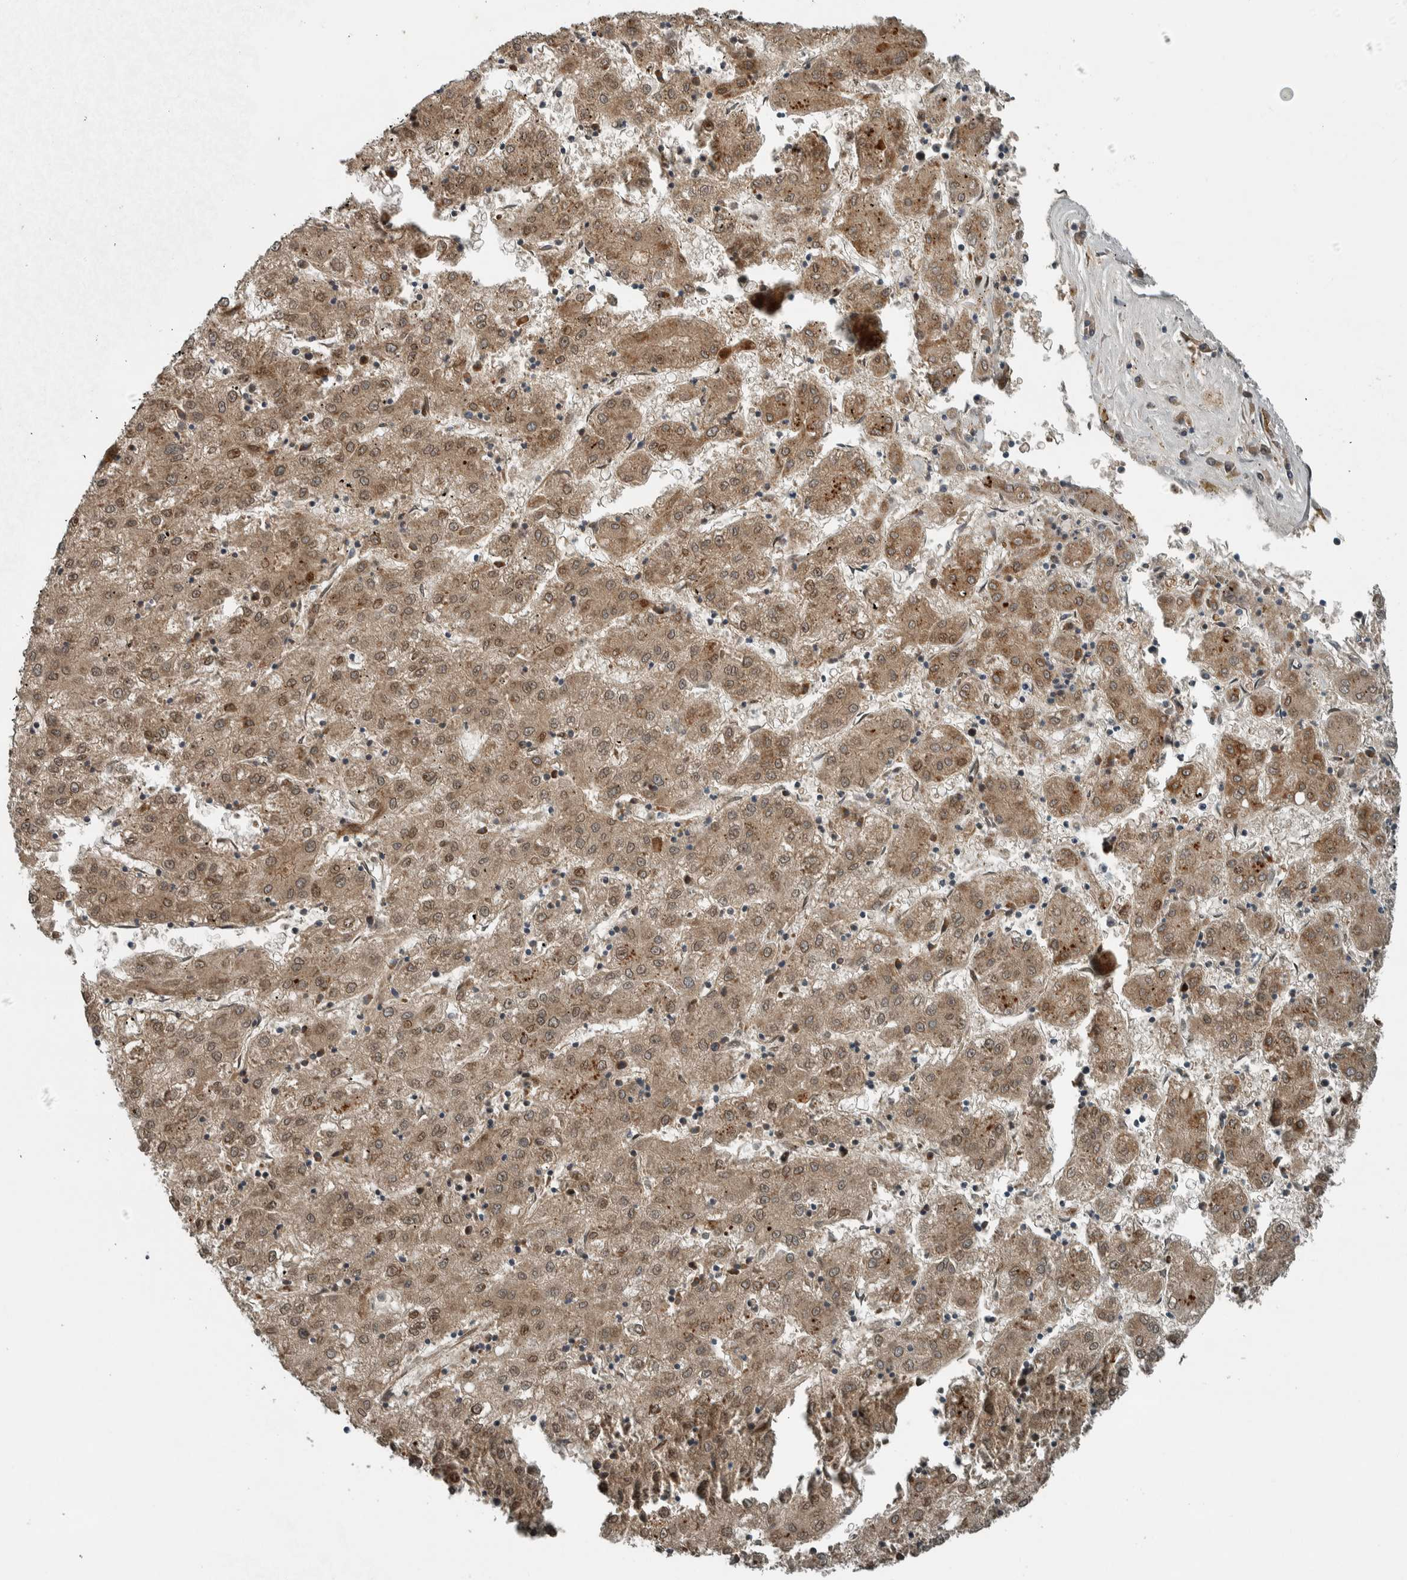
{"staining": {"intensity": "weak", "quantity": ">75%", "location": "cytoplasmic/membranous"}, "tissue": "liver cancer", "cell_type": "Tumor cells", "image_type": "cancer", "snomed": [{"axis": "morphology", "description": "Carcinoma, Hepatocellular, NOS"}, {"axis": "topography", "description": "Liver"}], "caption": "DAB (3,3'-diaminobenzidine) immunohistochemical staining of hepatocellular carcinoma (liver) displays weak cytoplasmic/membranous protein positivity in about >75% of tumor cells.", "gene": "XPO5", "patient": {"sex": "male", "age": 72}}